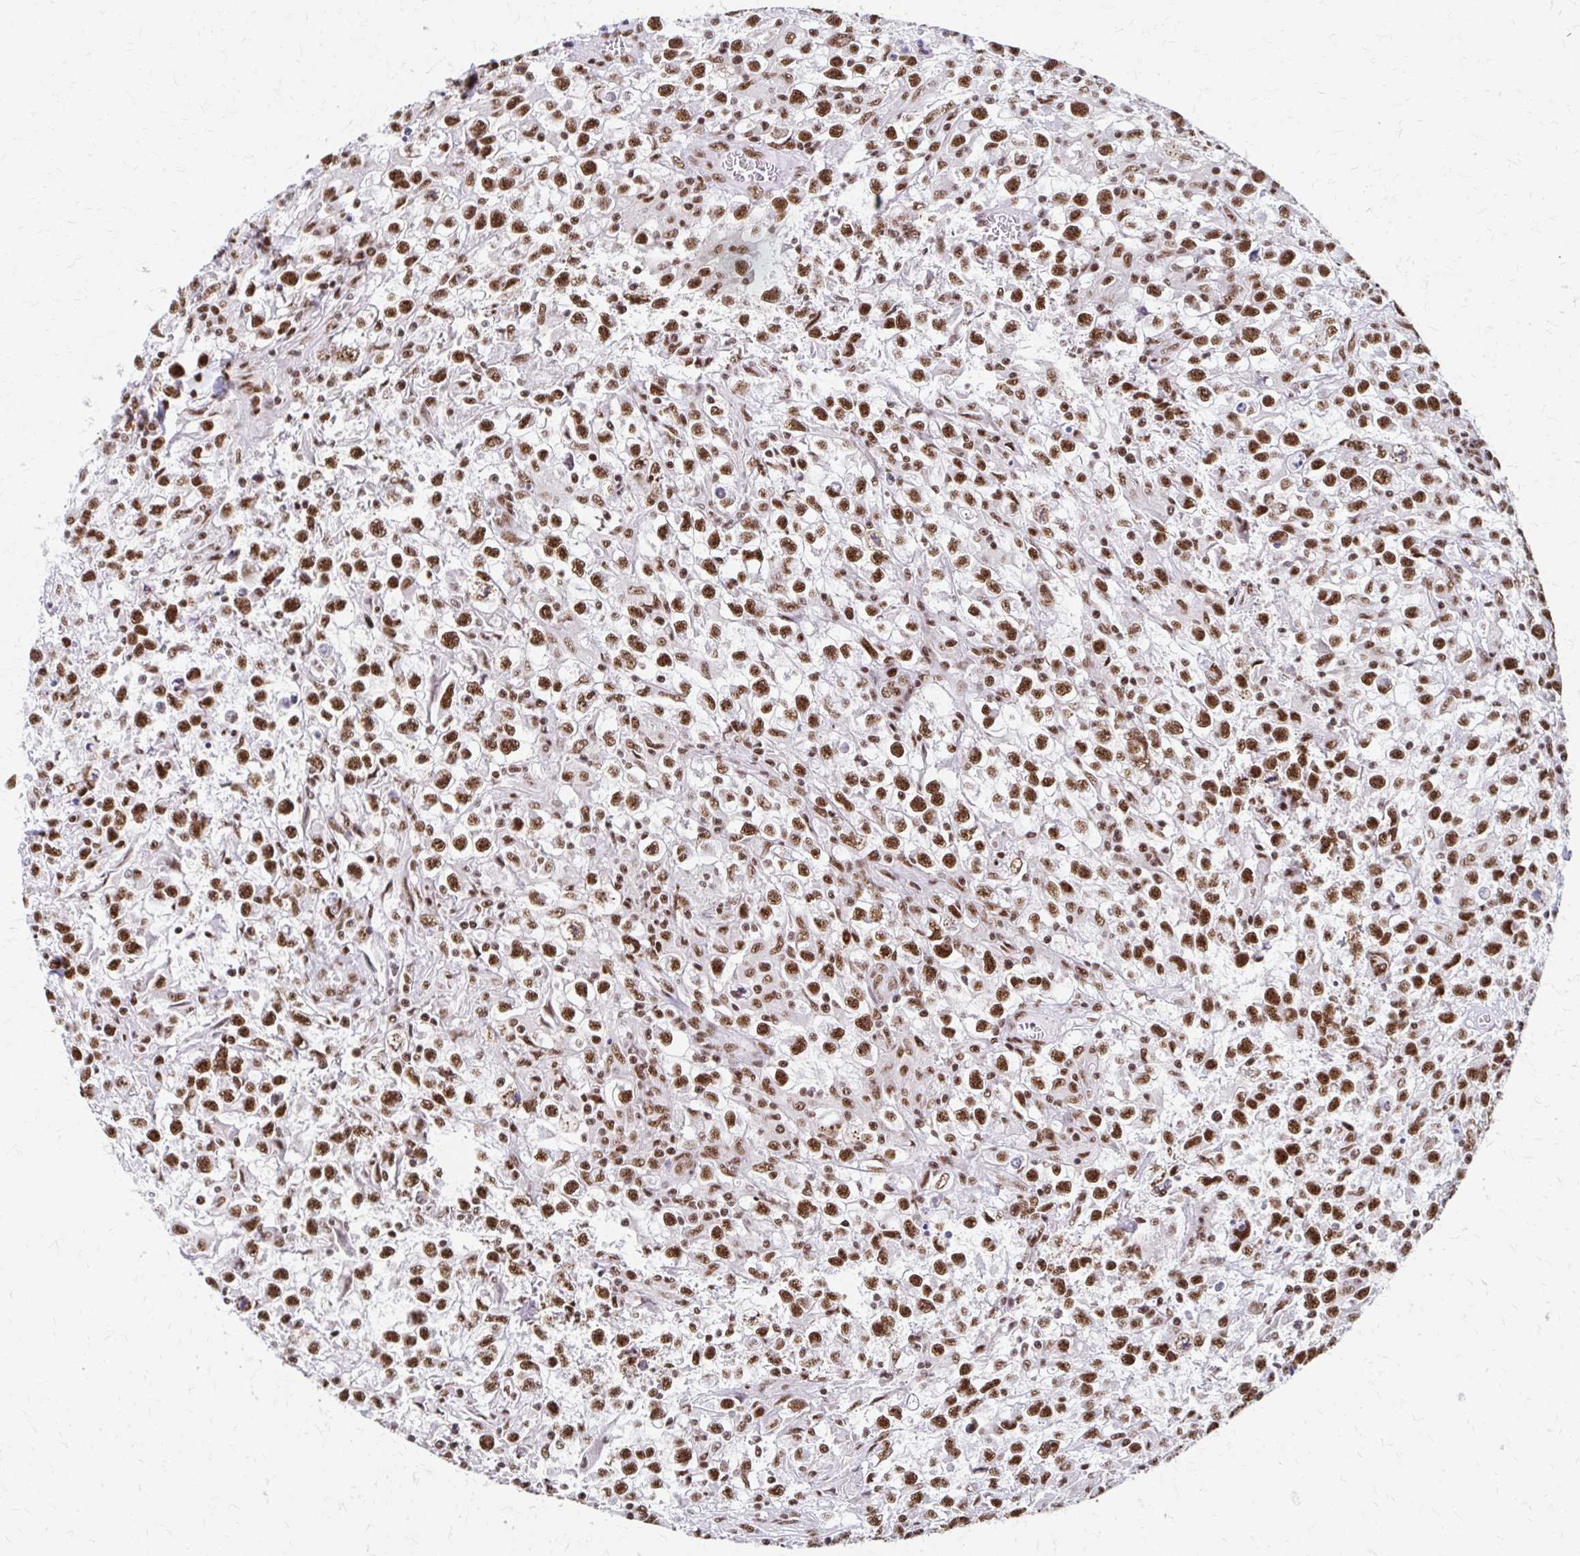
{"staining": {"intensity": "moderate", "quantity": ">75%", "location": "nuclear"}, "tissue": "testis cancer", "cell_type": "Tumor cells", "image_type": "cancer", "snomed": [{"axis": "morphology", "description": "Seminoma, NOS"}, {"axis": "topography", "description": "Testis"}], "caption": "Brown immunohistochemical staining in seminoma (testis) exhibits moderate nuclear staining in about >75% of tumor cells.", "gene": "CNKSR3", "patient": {"sex": "male", "age": 31}}